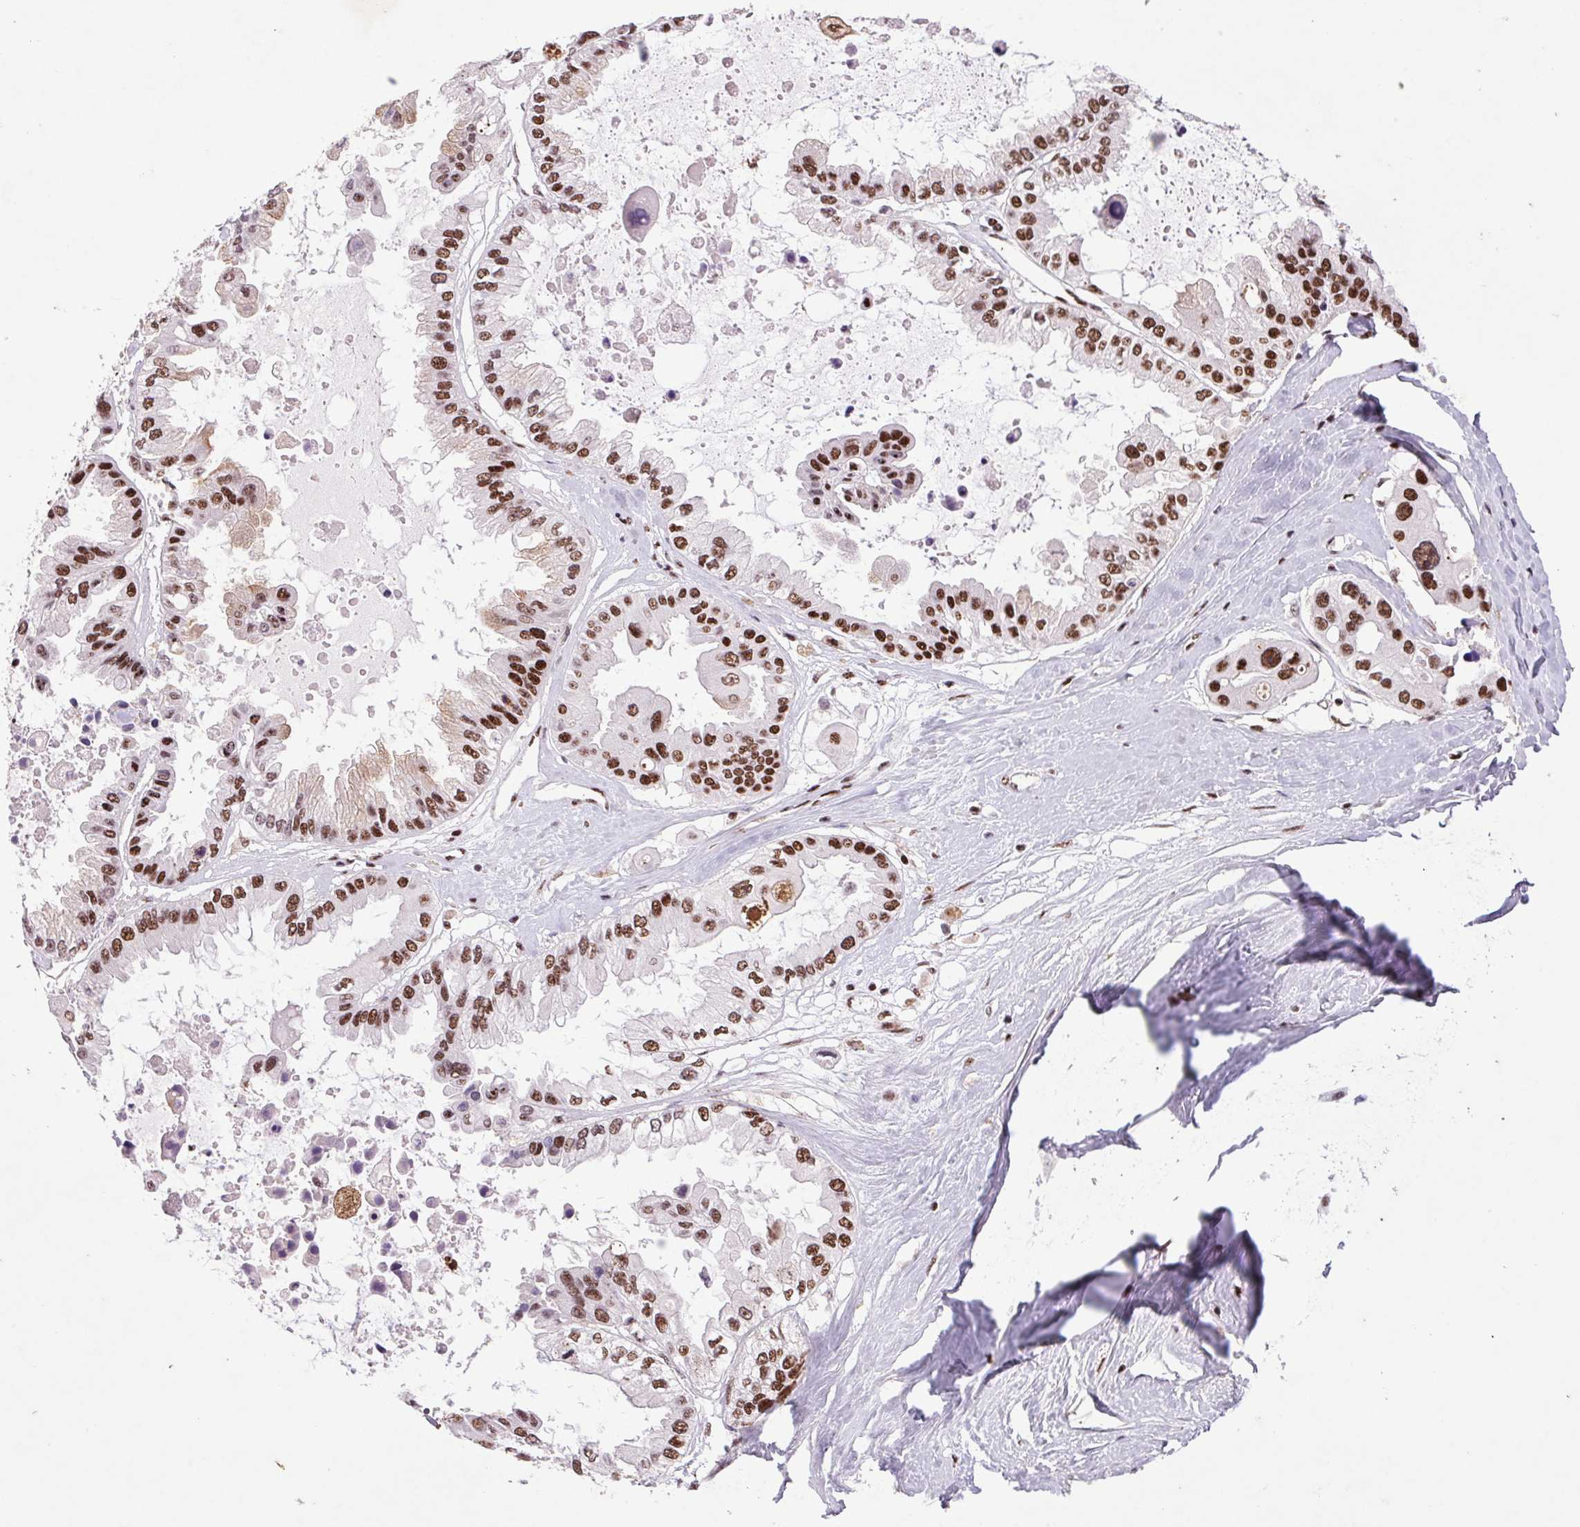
{"staining": {"intensity": "strong", "quantity": ">75%", "location": "nuclear"}, "tissue": "ovarian cancer", "cell_type": "Tumor cells", "image_type": "cancer", "snomed": [{"axis": "morphology", "description": "Cystadenocarcinoma, serous, NOS"}, {"axis": "topography", "description": "Ovary"}], "caption": "Protein expression analysis of human ovarian cancer (serous cystadenocarcinoma) reveals strong nuclear staining in about >75% of tumor cells.", "gene": "LDLRAD4", "patient": {"sex": "female", "age": 56}}